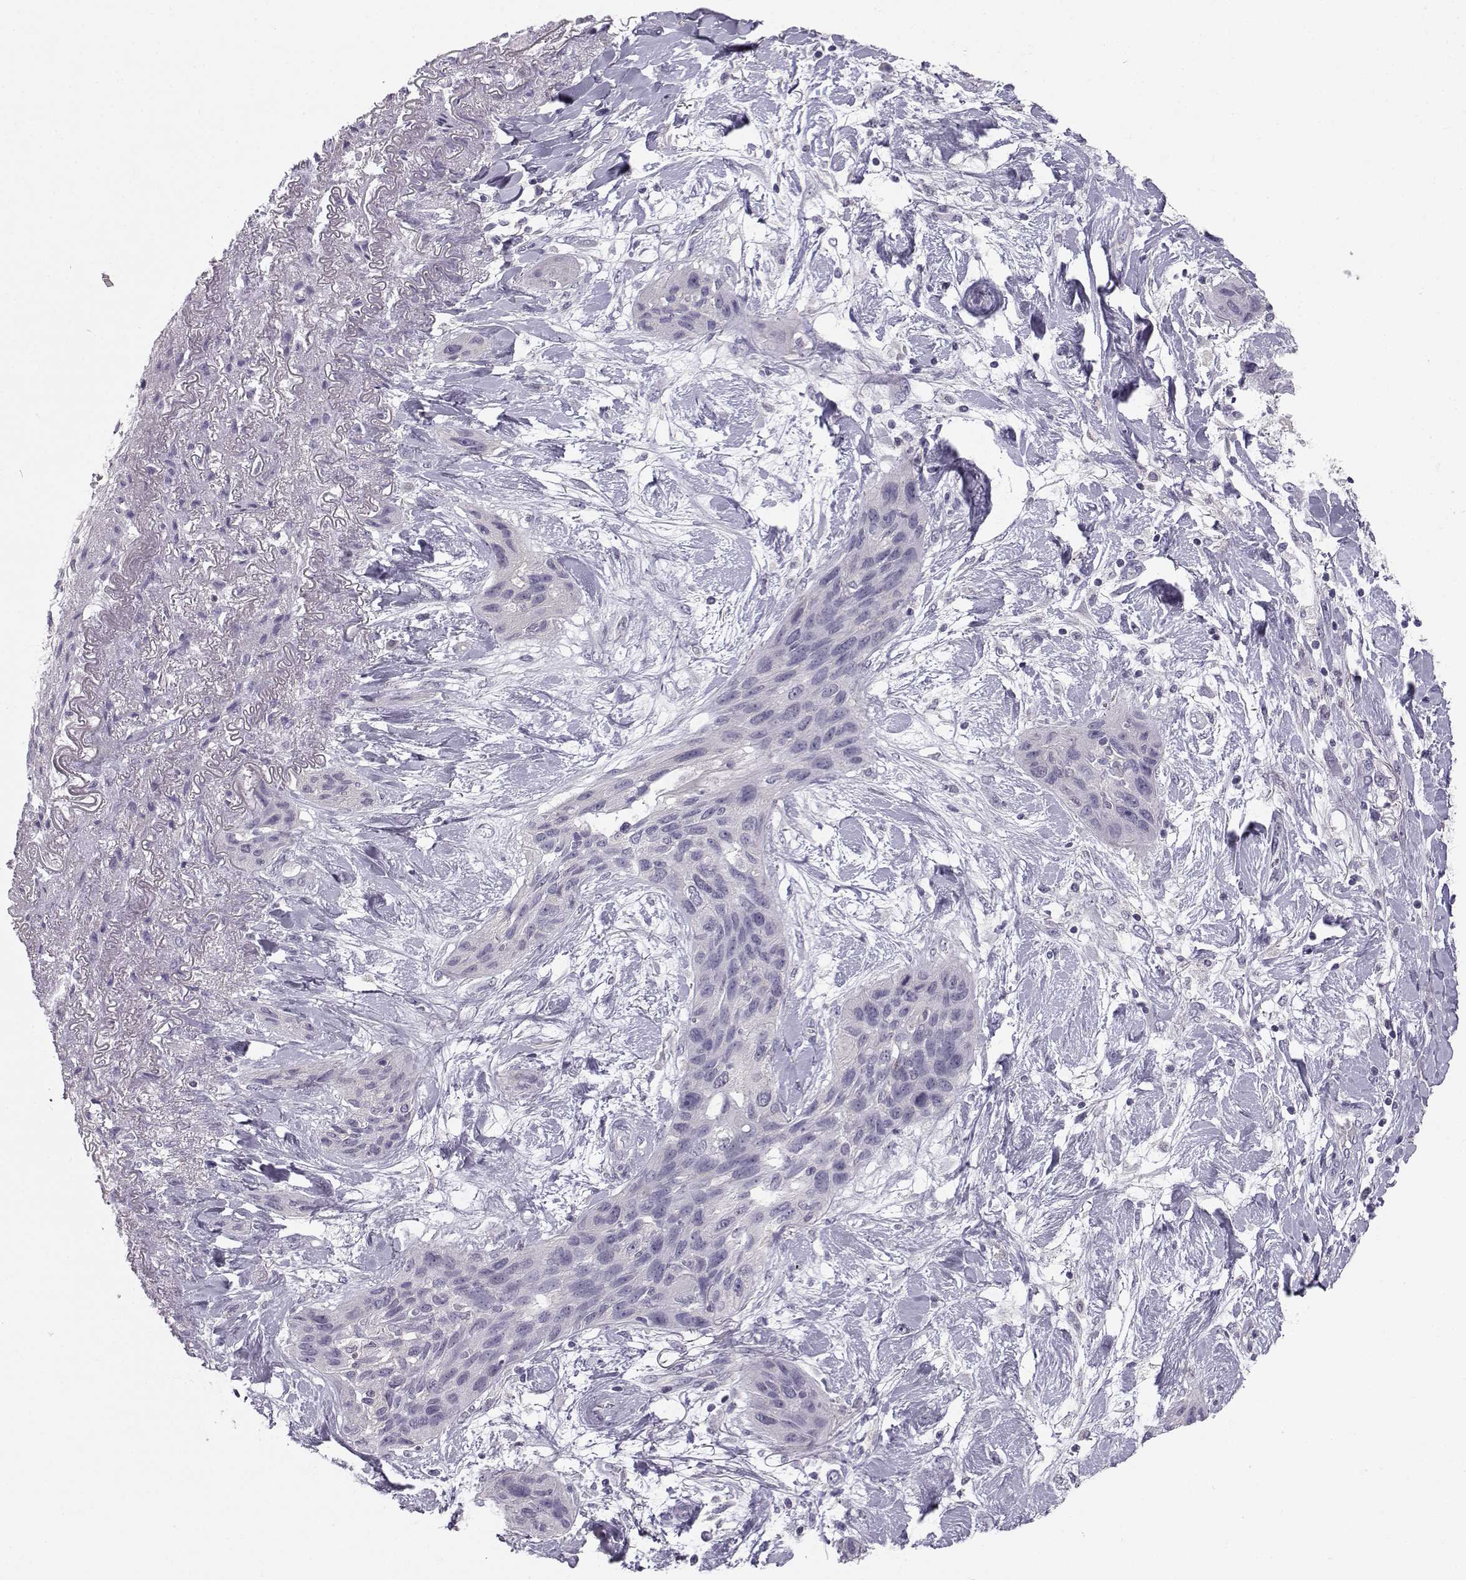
{"staining": {"intensity": "negative", "quantity": "none", "location": "none"}, "tissue": "lung cancer", "cell_type": "Tumor cells", "image_type": "cancer", "snomed": [{"axis": "morphology", "description": "Squamous cell carcinoma, NOS"}, {"axis": "topography", "description": "Lung"}], "caption": "This histopathology image is of lung cancer stained with IHC to label a protein in brown with the nuclei are counter-stained blue. There is no expression in tumor cells. (Immunohistochemistry (ihc), brightfield microscopy, high magnification).", "gene": "MROH7", "patient": {"sex": "female", "age": 70}}